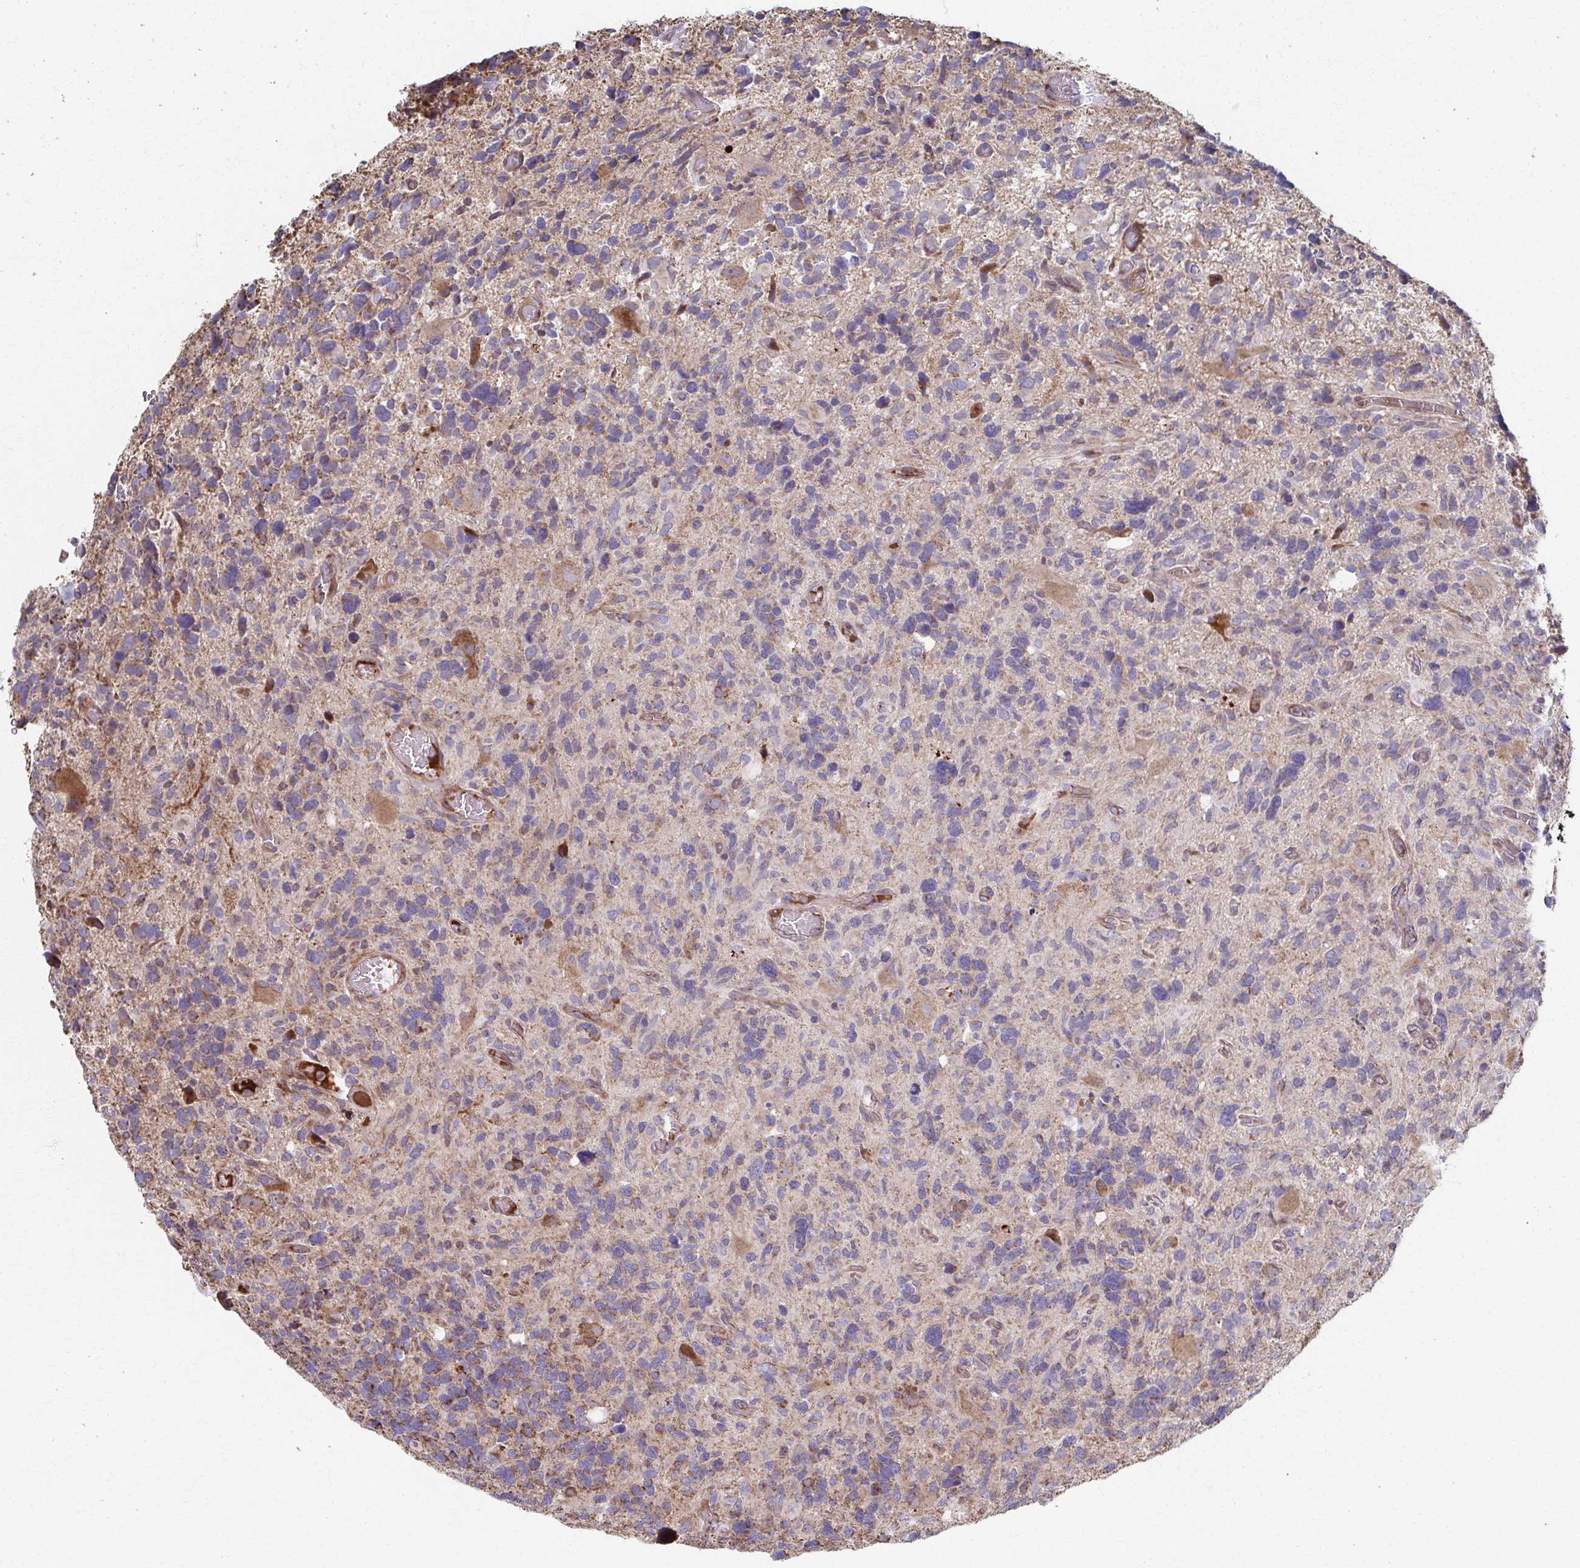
{"staining": {"intensity": "weak", "quantity": "<25%", "location": "cytoplasmic/membranous"}, "tissue": "glioma", "cell_type": "Tumor cells", "image_type": "cancer", "snomed": [{"axis": "morphology", "description": "Glioma, malignant, High grade"}, {"axis": "topography", "description": "Brain"}], "caption": "The histopathology image exhibits no significant positivity in tumor cells of high-grade glioma (malignant). The staining is performed using DAB (3,3'-diaminobenzidine) brown chromogen with nuclei counter-stained in using hematoxylin.", "gene": "SAT1", "patient": {"sex": "male", "age": 49}}